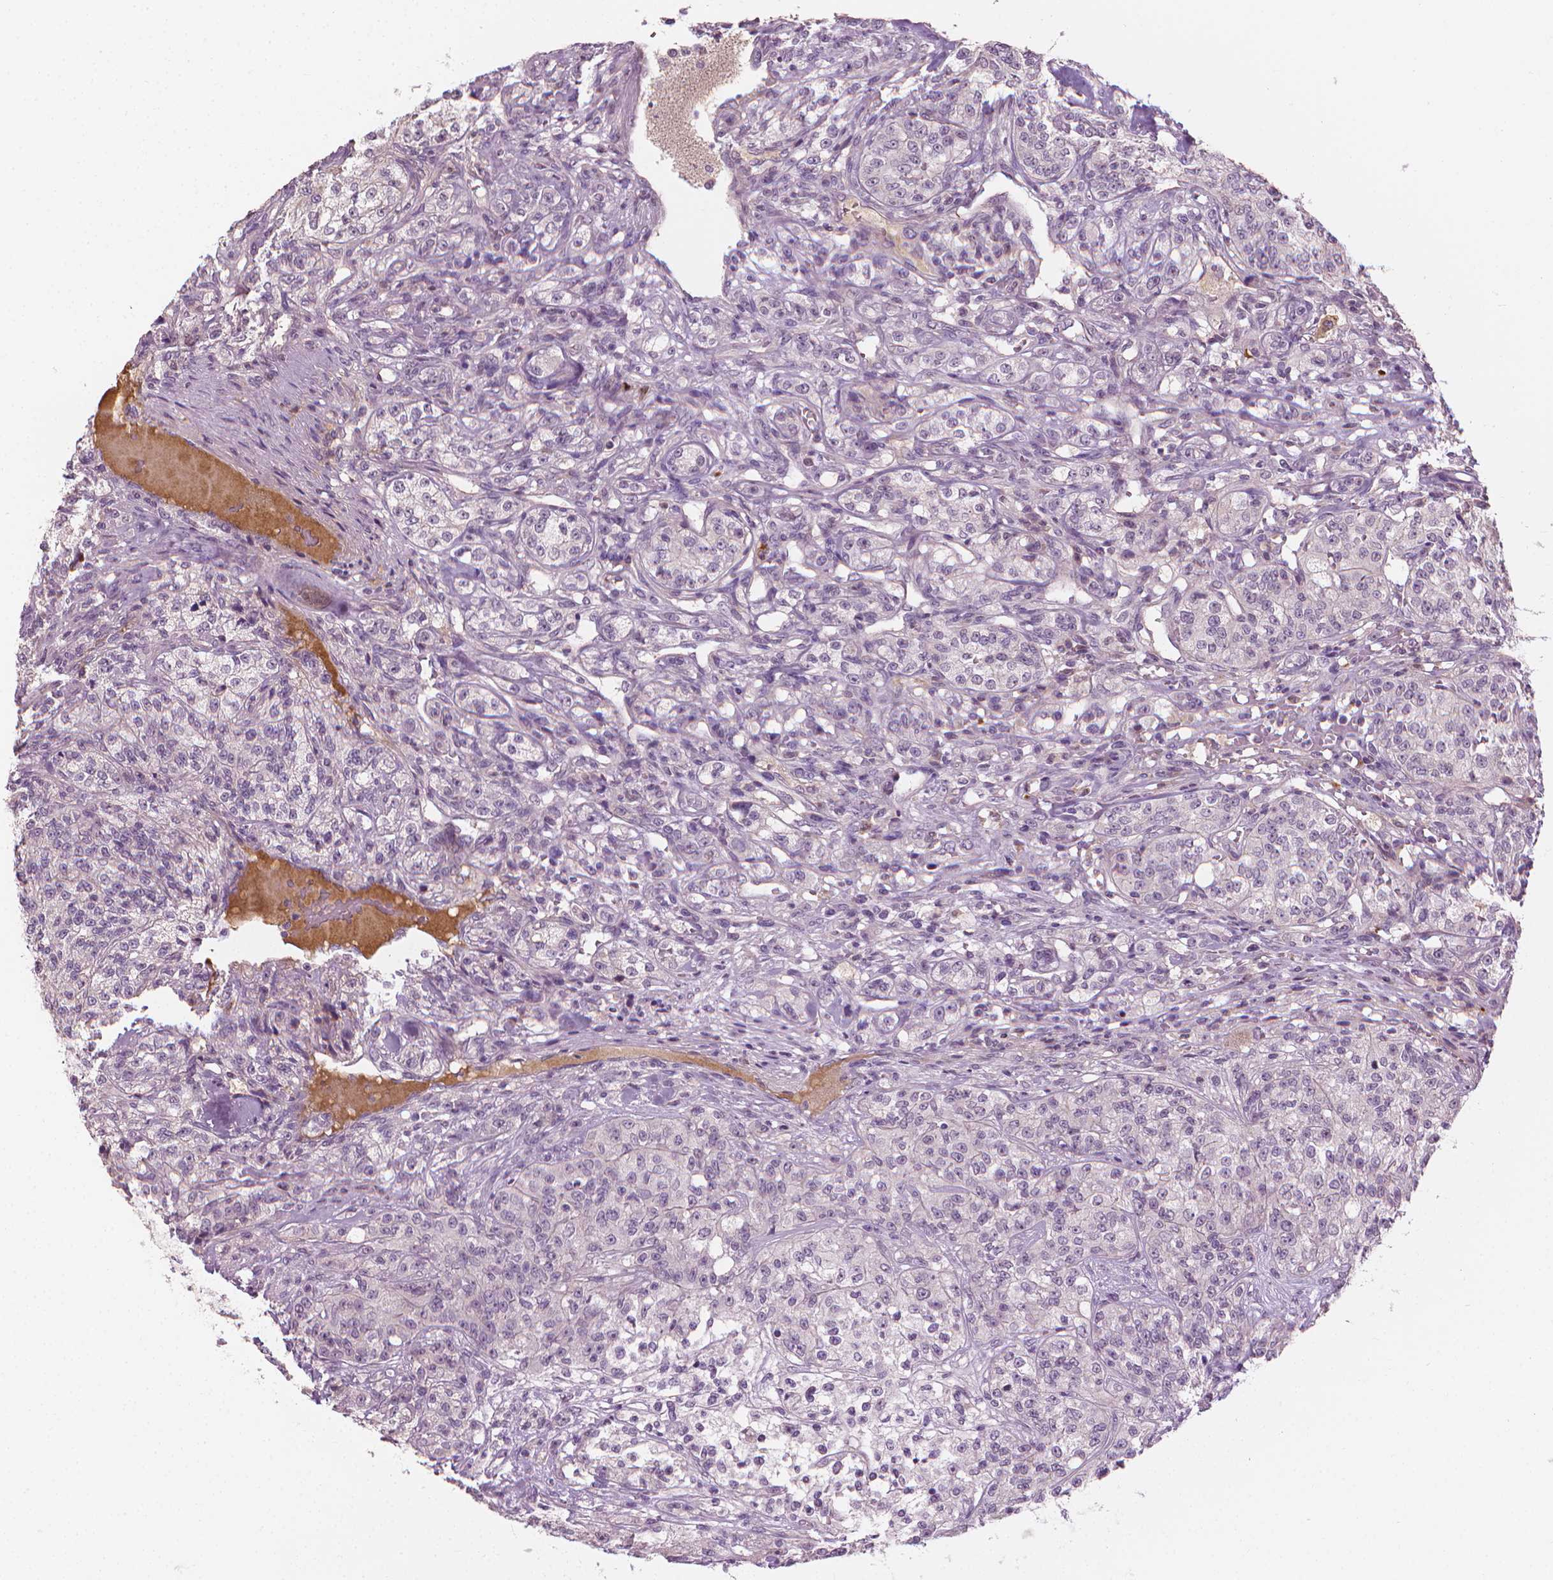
{"staining": {"intensity": "negative", "quantity": "none", "location": "none"}, "tissue": "renal cancer", "cell_type": "Tumor cells", "image_type": "cancer", "snomed": [{"axis": "morphology", "description": "Adenocarcinoma, NOS"}, {"axis": "topography", "description": "Kidney"}], "caption": "This is a image of immunohistochemistry (IHC) staining of renal adenocarcinoma, which shows no staining in tumor cells.", "gene": "SAXO2", "patient": {"sex": "female", "age": 63}}